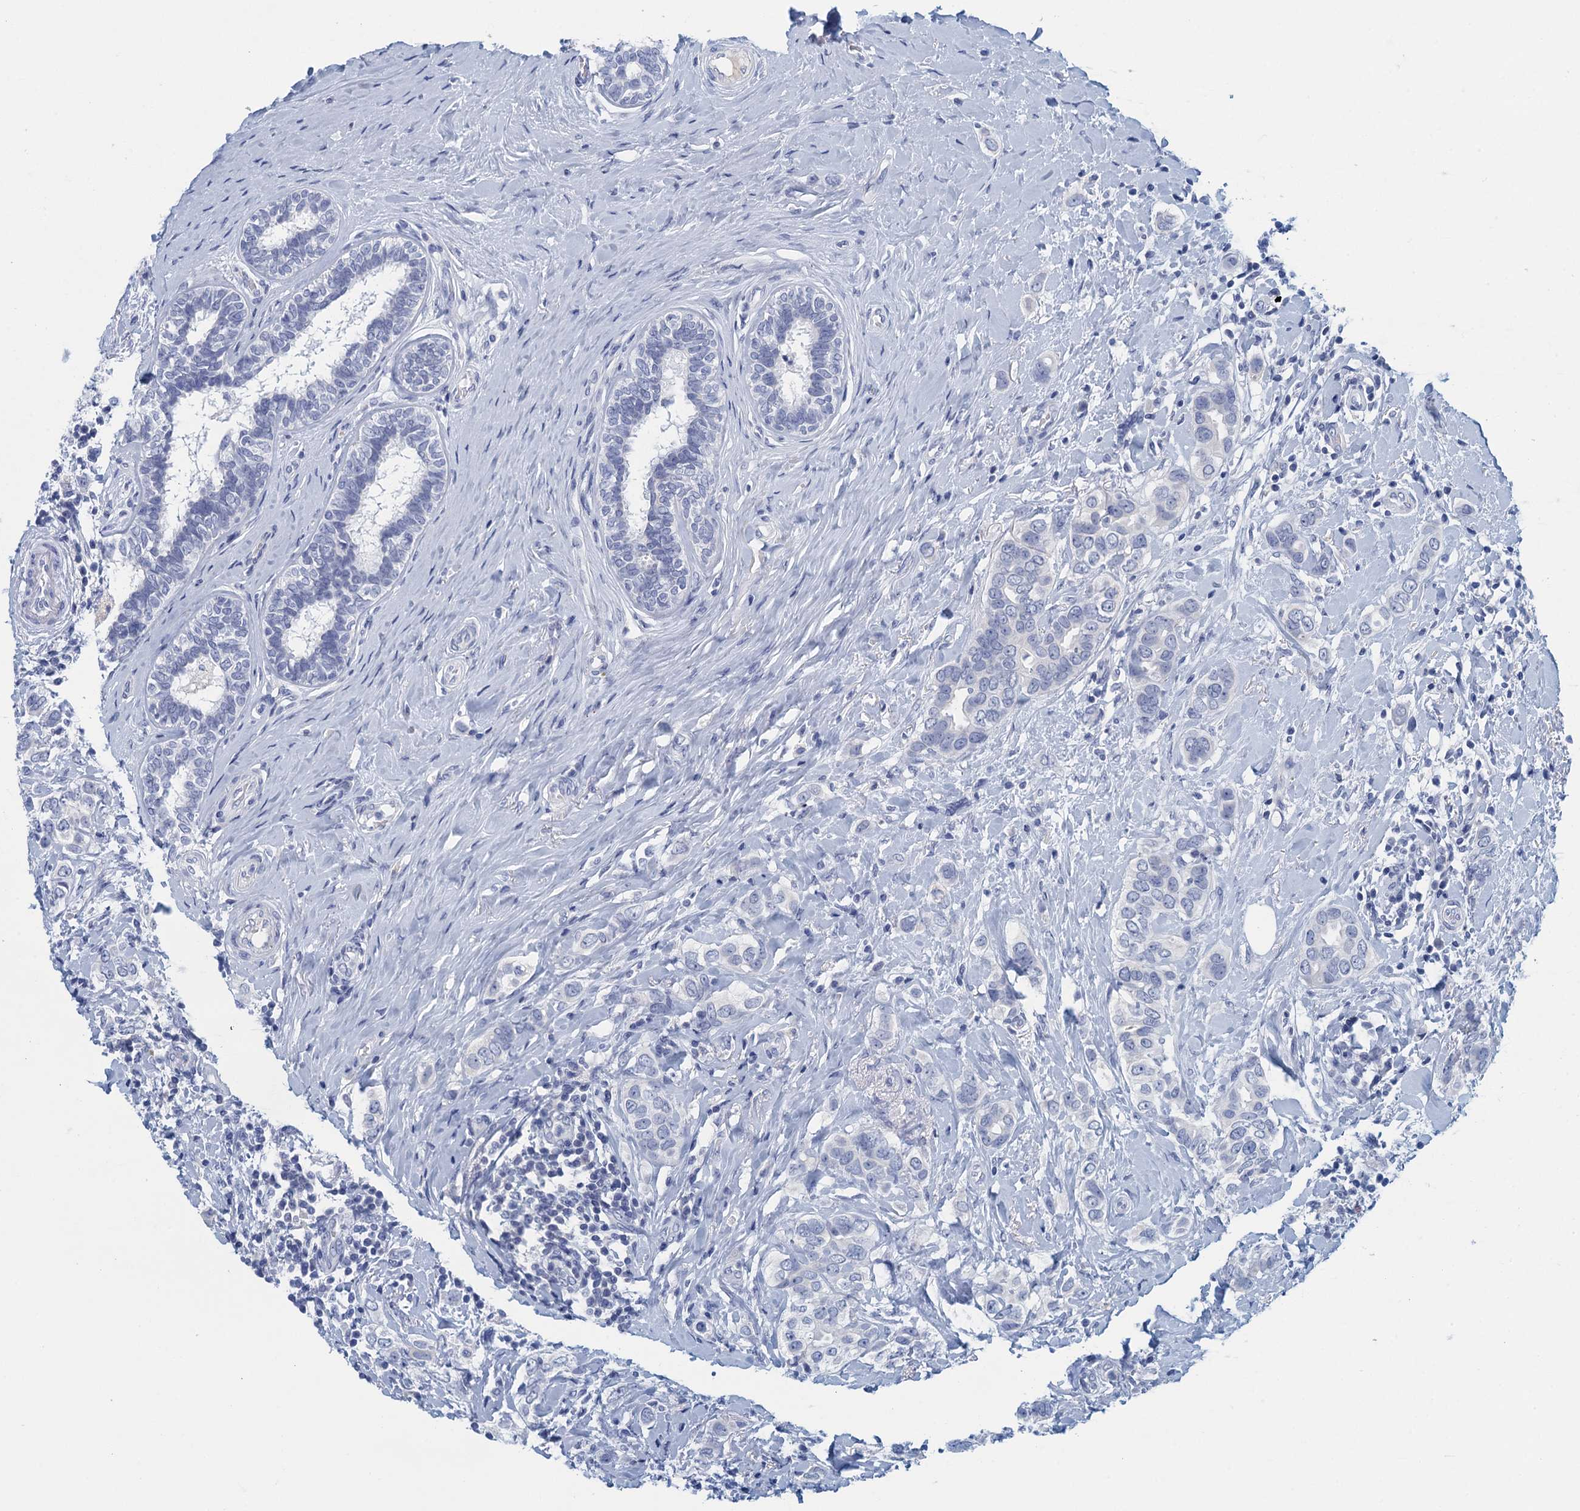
{"staining": {"intensity": "negative", "quantity": "none", "location": "none"}, "tissue": "breast cancer", "cell_type": "Tumor cells", "image_type": "cancer", "snomed": [{"axis": "morphology", "description": "Lobular carcinoma"}, {"axis": "topography", "description": "Breast"}], "caption": "High power microscopy micrograph of an immunohistochemistry histopathology image of breast cancer (lobular carcinoma), revealing no significant staining in tumor cells. (Stains: DAB (3,3'-diaminobenzidine) immunohistochemistry with hematoxylin counter stain, Microscopy: brightfield microscopy at high magnification).", "gene": "CYP51A1", "patient": {"sex": "female", "age": 51}}